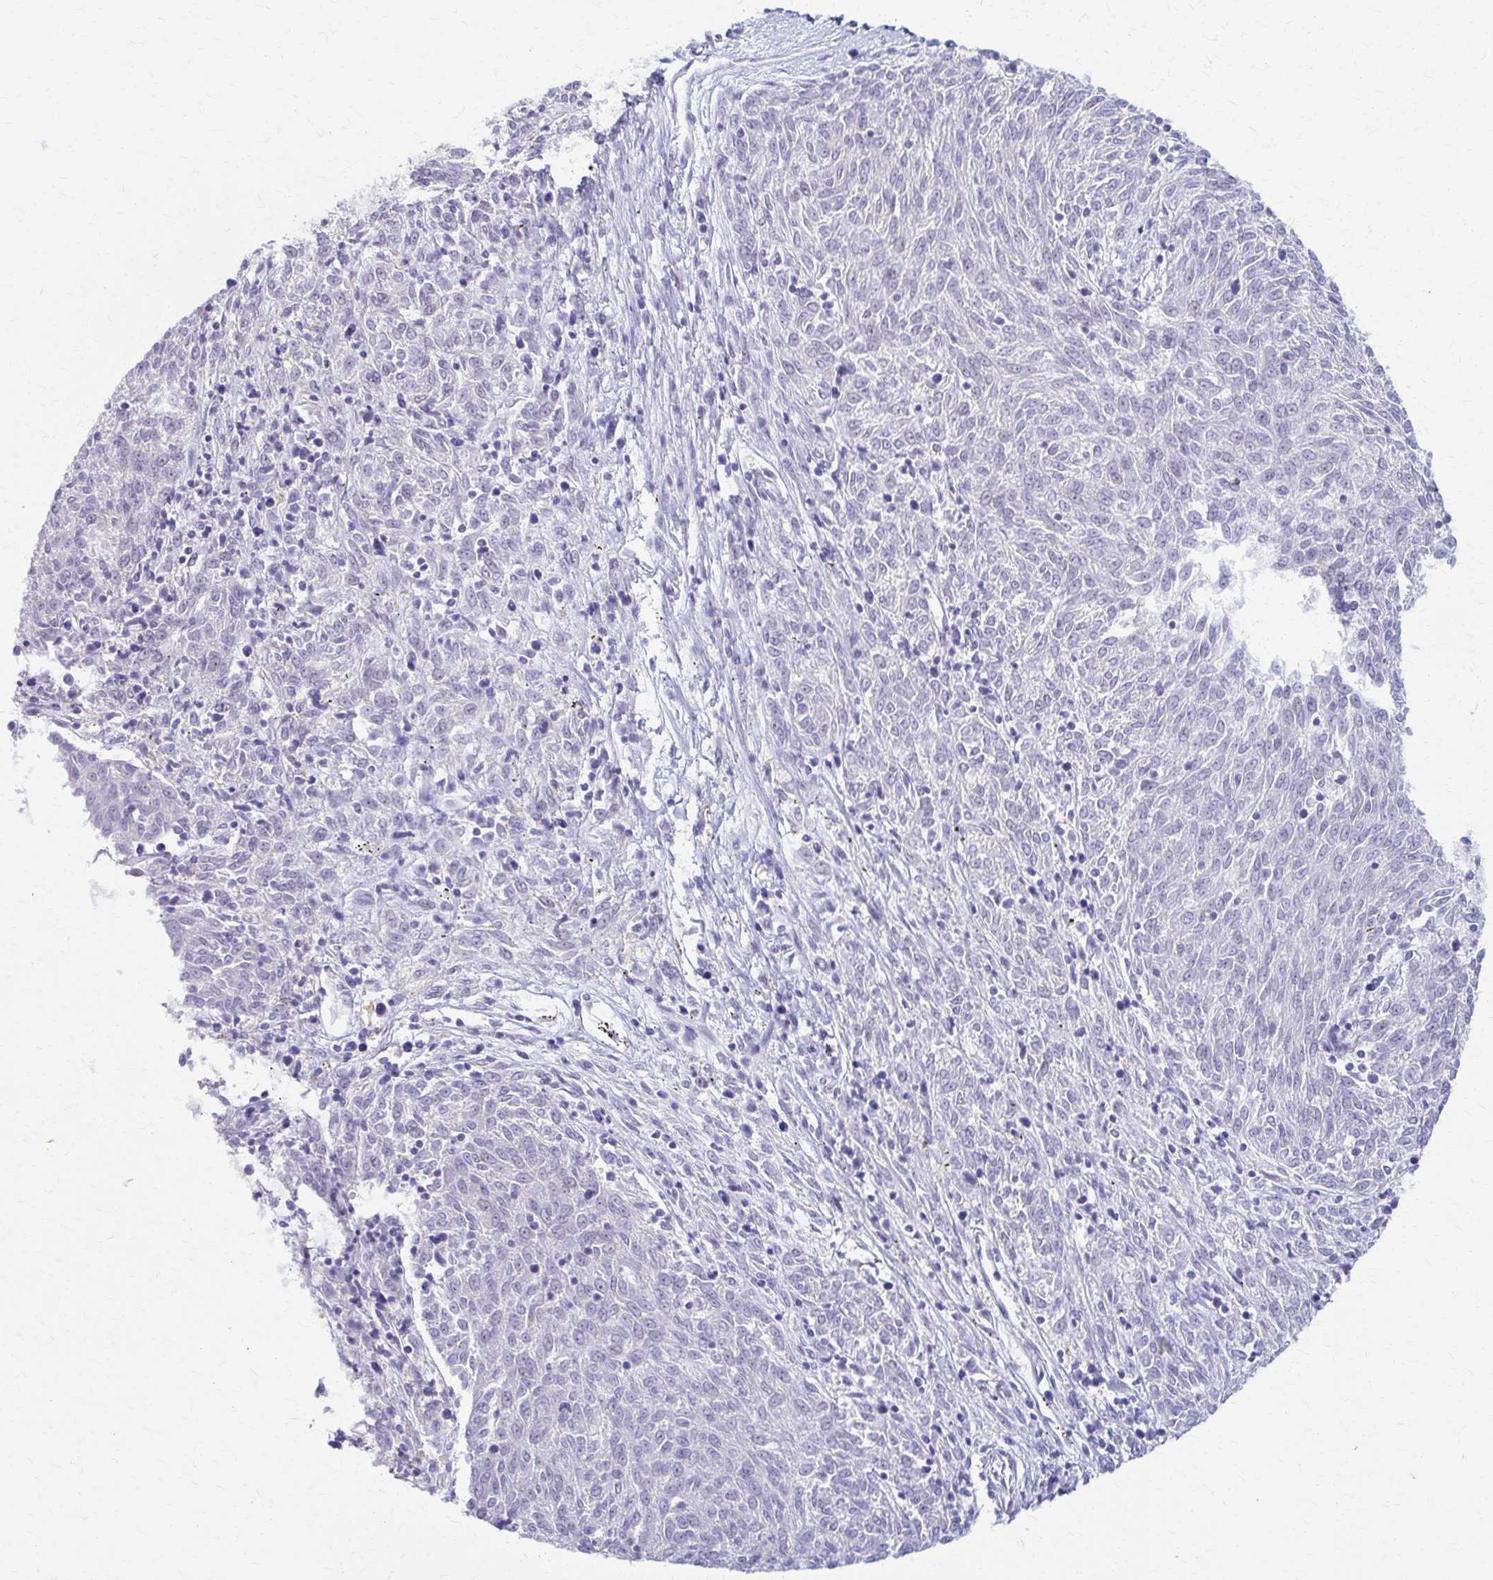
{"staining": {"intensity": "negative", "quantity": "none", "location": "none"}, "tissue": "melanoma", "cell_type": "Tumor cells", "image_type": "cancer", "snomed": [{"axis": "morphology", "description": "Malignant melanoma, NOS"}, {"axis": "topography", "description": "Skin"}], "caption": "The histopathology image displays no staining of tumor cells in melanoma.", "gene": "RHOBTB2", "patient": {"sex": "female", "age": 72}}